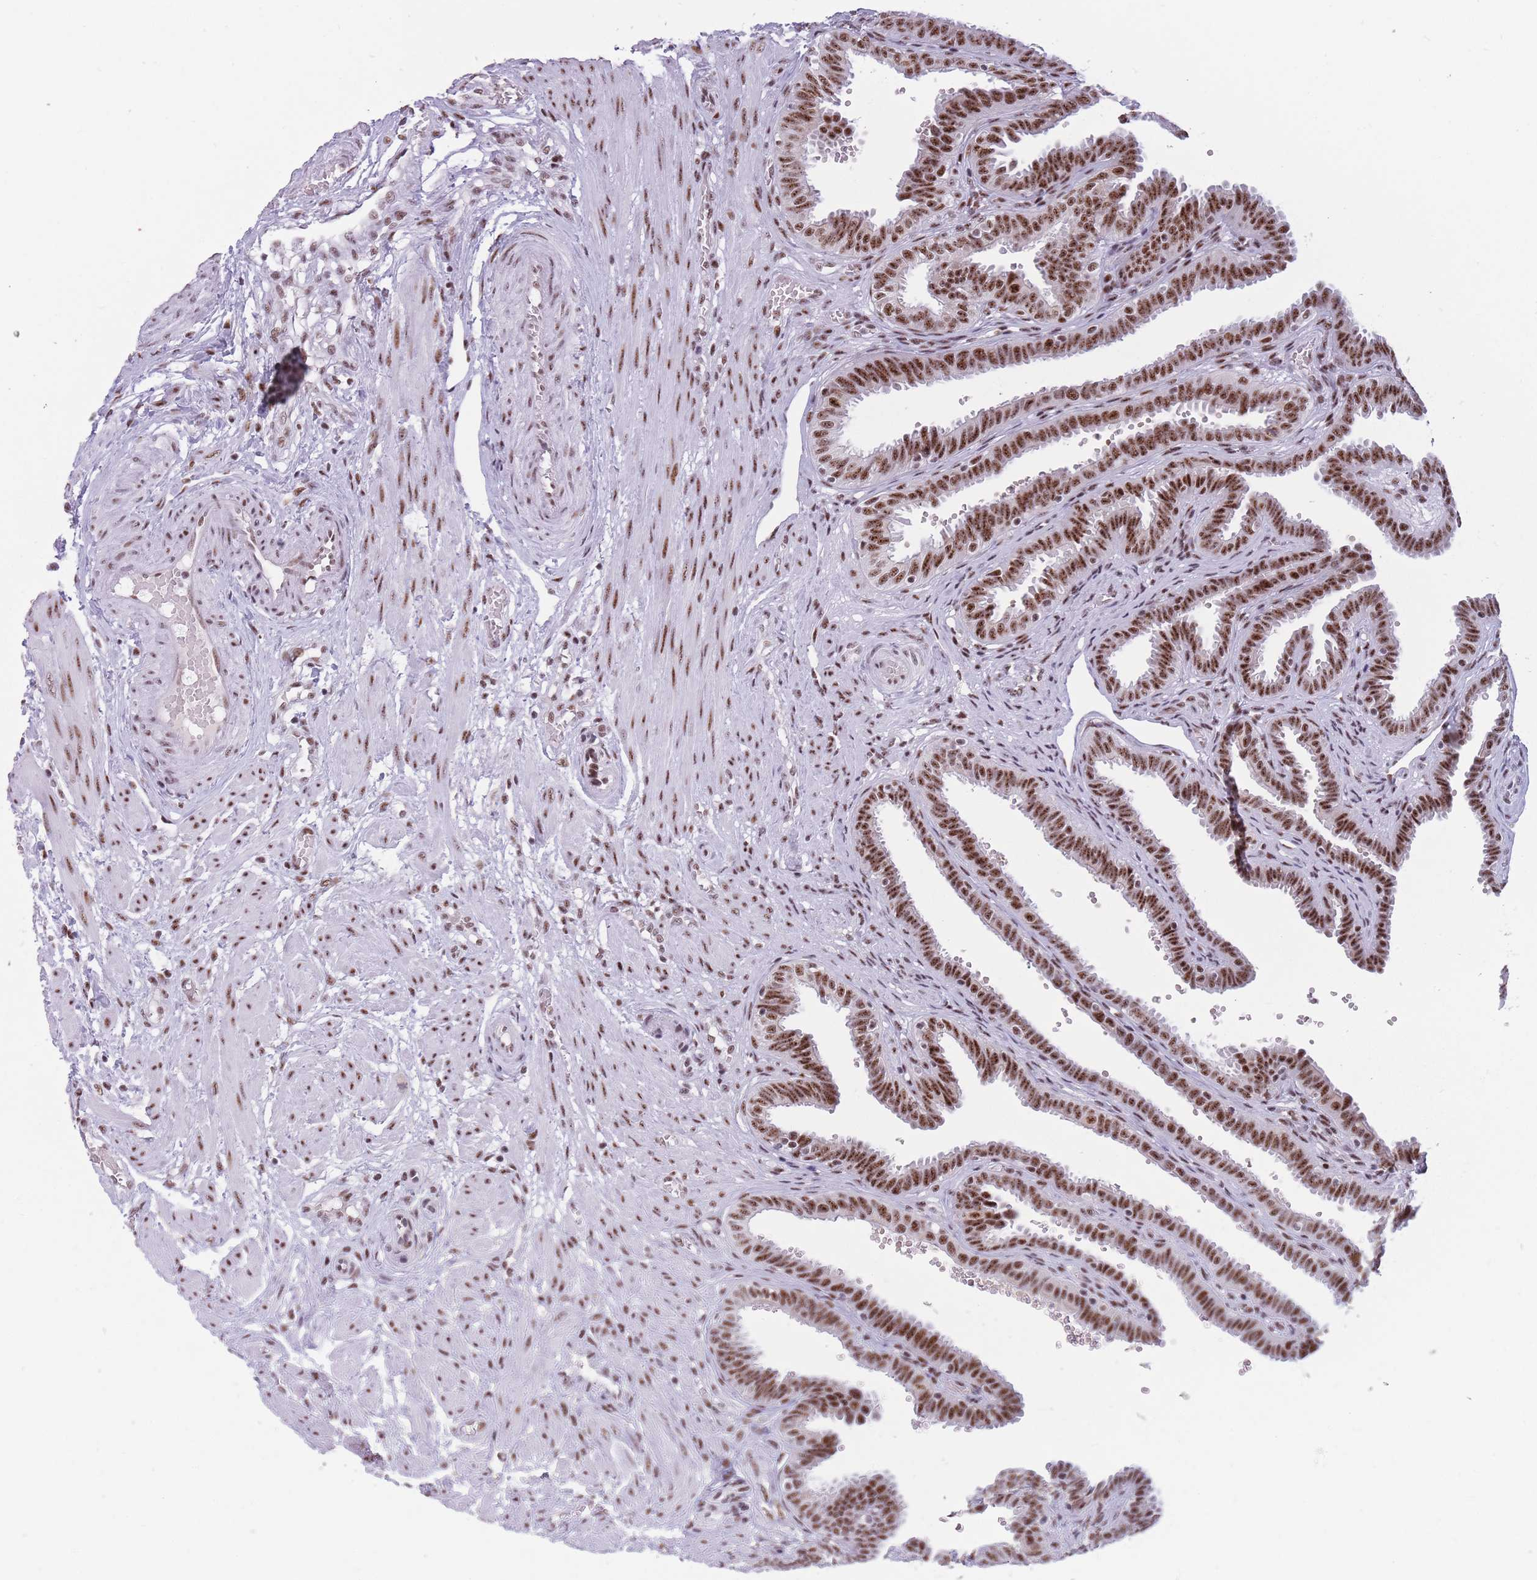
{"staining": {"intensity": "strong", "quantity": ">75%", "location": "nuclear"}, "tissue": "fallopian tube", "cell_type": "Glandular cells", "image_type": "normal", "snomed": [{"axis": "morphology", "description": "Normal tissue, NOS"}, {"axis": "topography", "description": "Fallopian tube"}], "caption": "An IHC histopathology image of normal tissue is shown. Protein staining in brown shows strong nuclear positivity in fallopian tube within glandular cells. The staining was performed using DAB (3,3'-diaminobenzidine), with brown indicating positive protein expression. Nuclei are stained blue with hematoxylin.", "gene": "TMEM35B", "patient": {"sex": "female", "age": 37}}